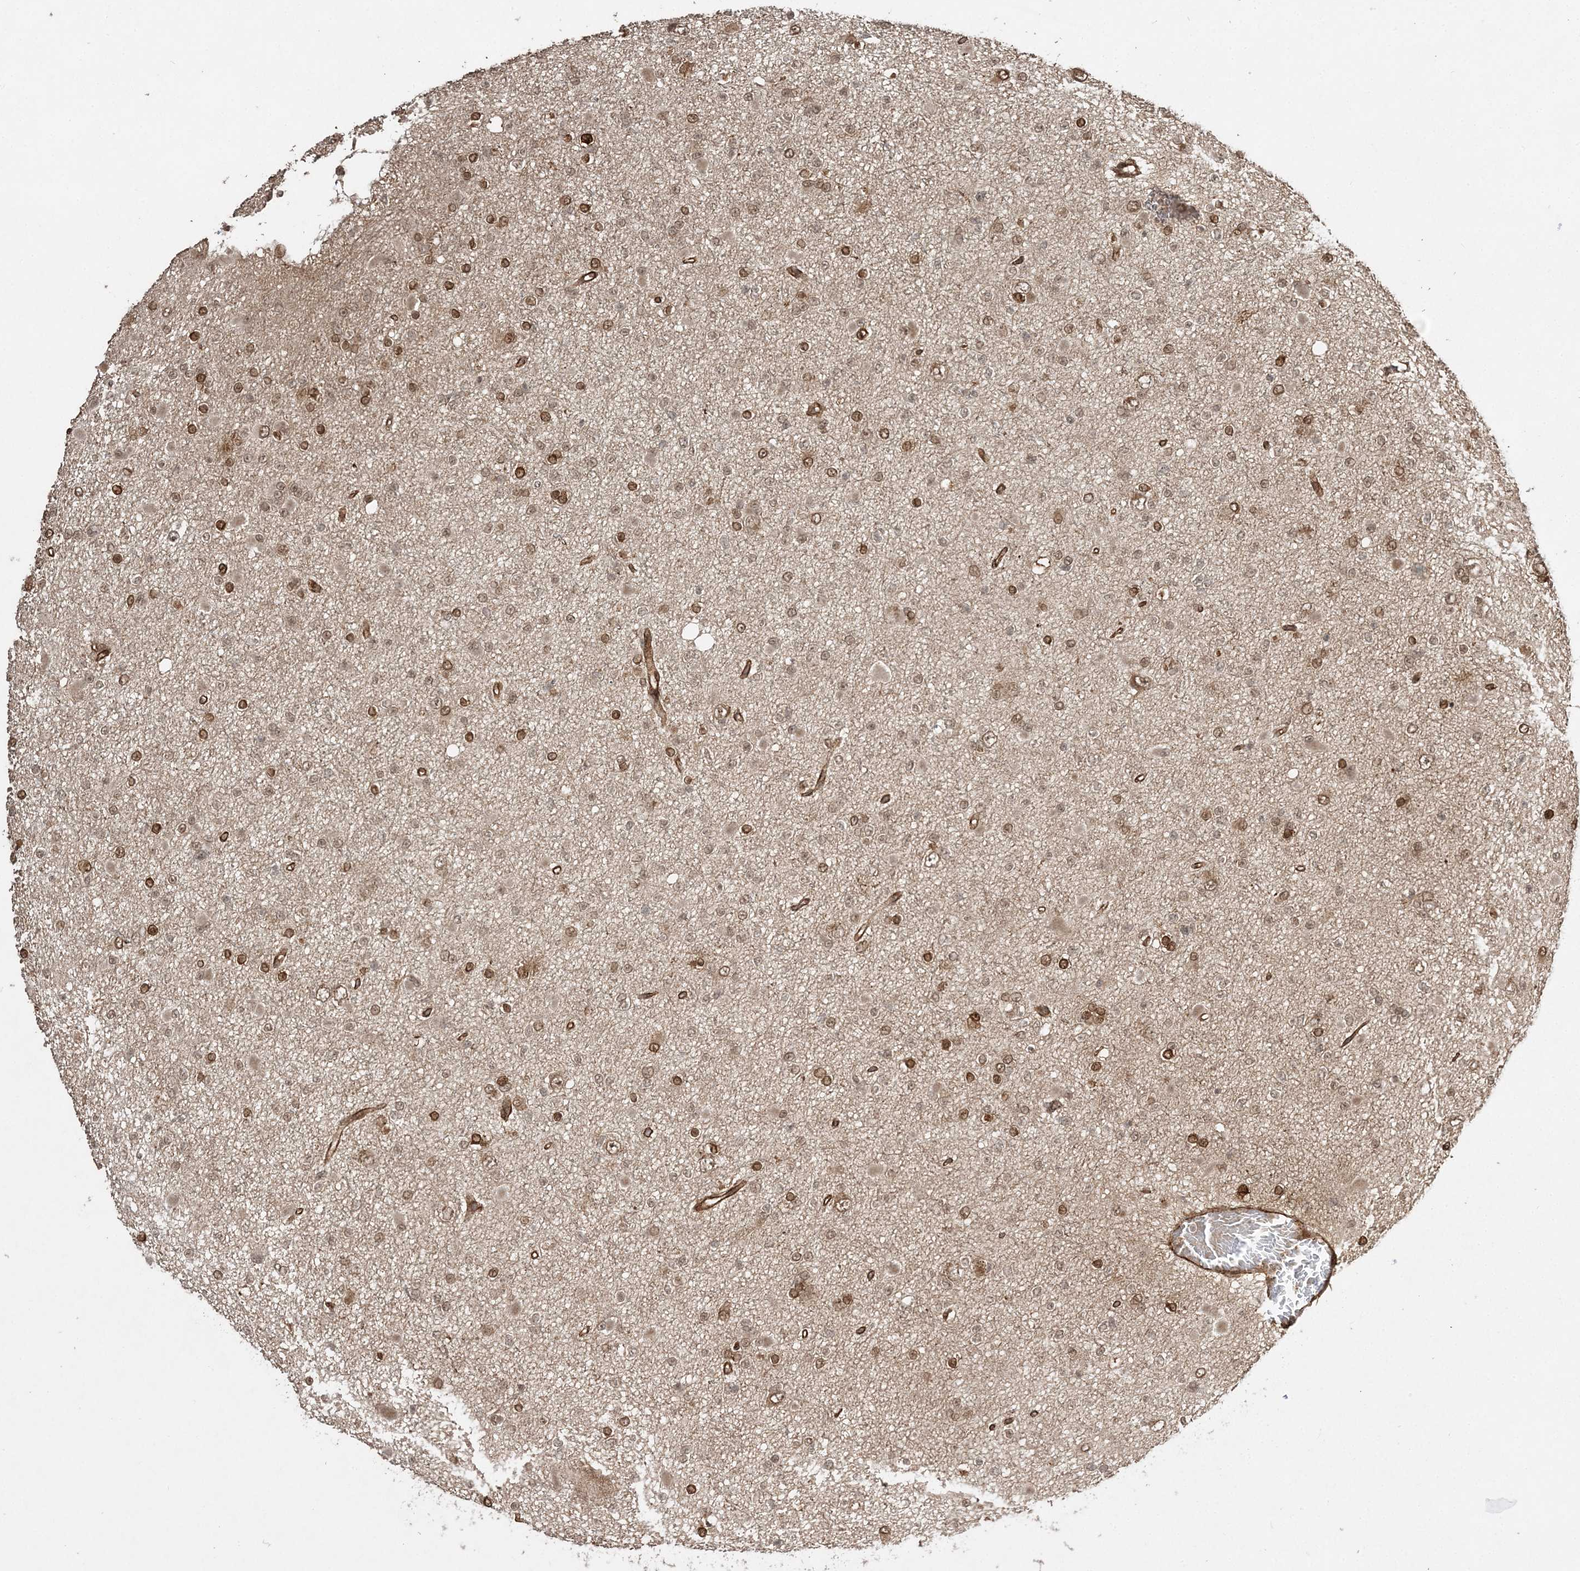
{"staining": {"intensity": "moderate", "quantity": ">75%", "location": "nuclear"}, "tissue": "glioma", "cell_type": "Tumor cells", "image_type": "cancer", "snomed": [{"axis": "morphology", "description": "Glioma, malignant, Low grade"}, {"axis": "topography", "description": "Brain"}], "caption": "Protein staining displays moderate nuclear staining in approximately >75% of tumor cells in glioma.", "gene": "ETAA1", "patient": {"sex": "female", "age": 22}}